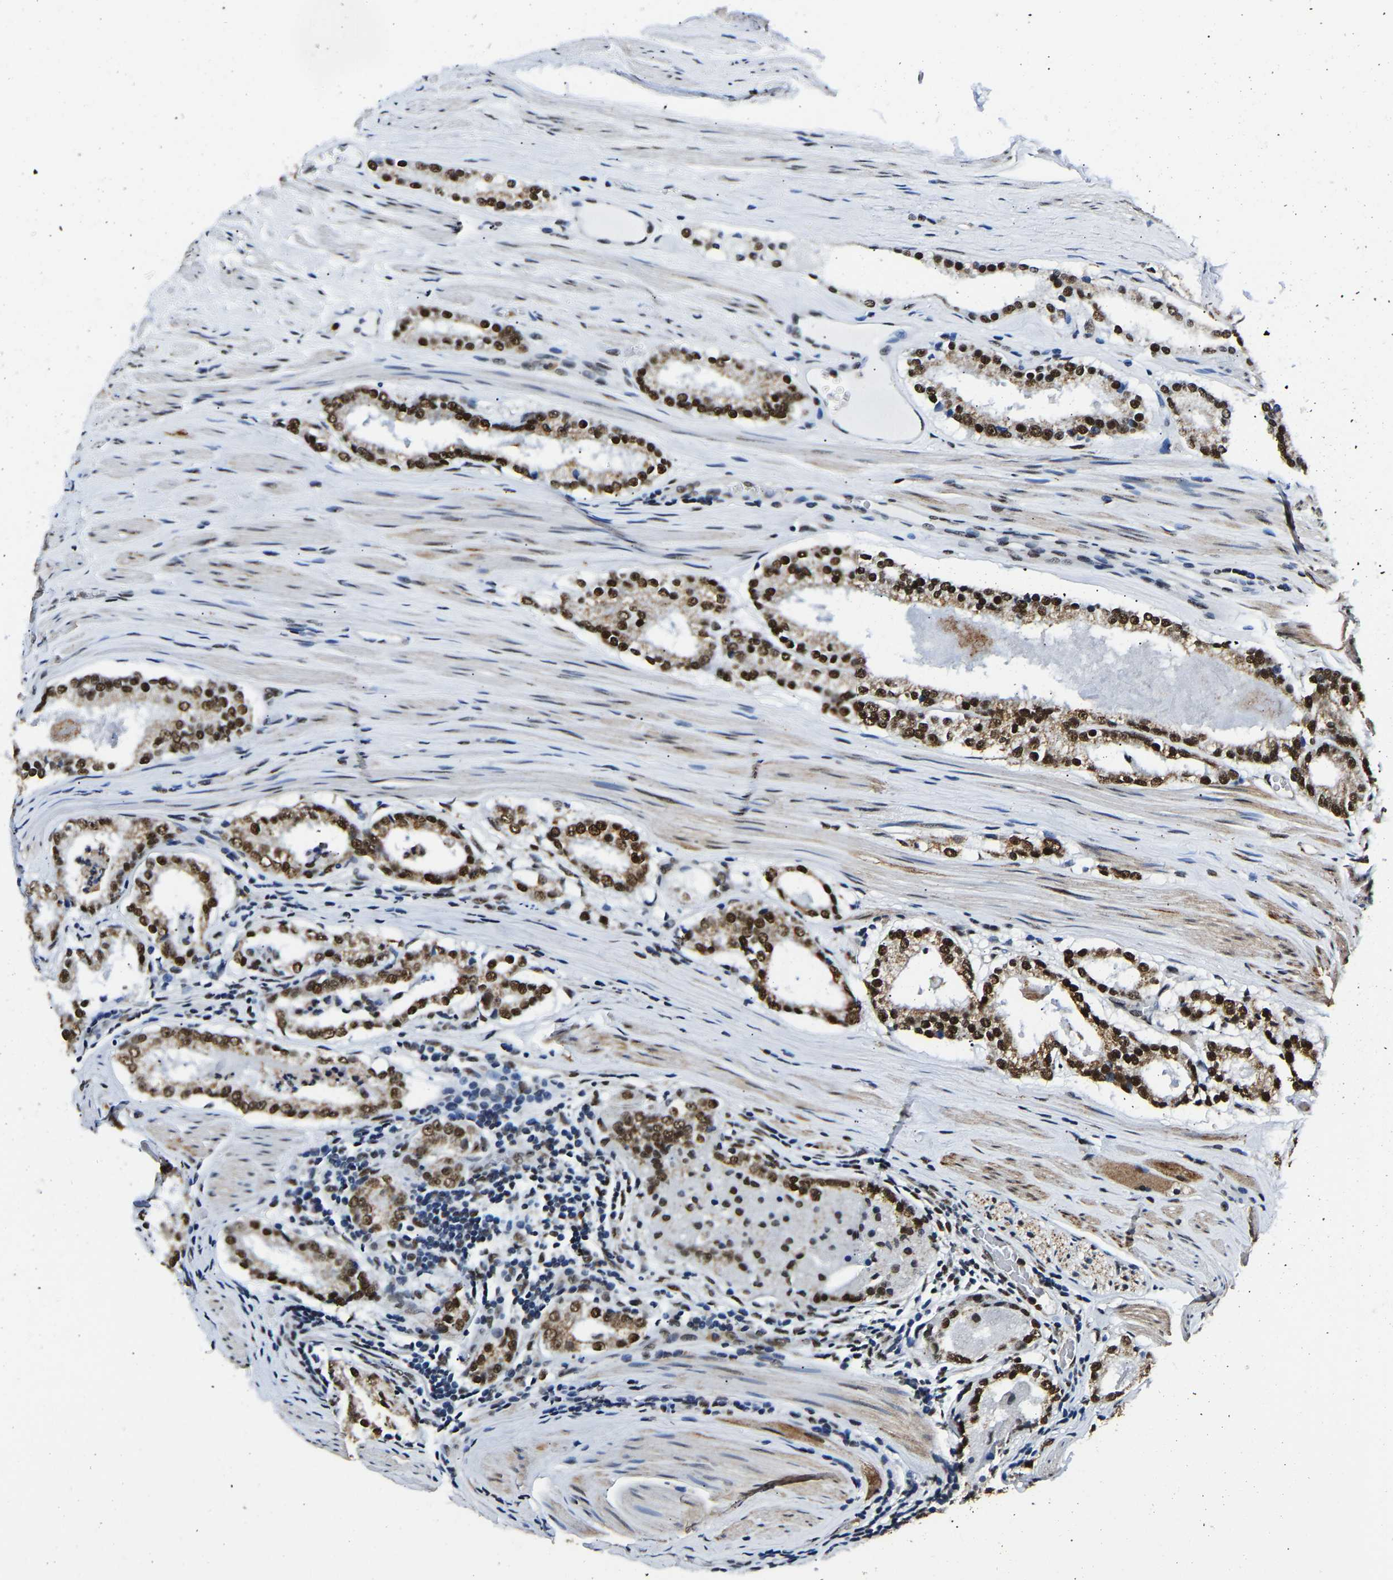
{"staining": {"intensity": "strong", "quantity": ">75%", "location": "nuclear"}, "tissue": "prostate cancer", "cell_type": "Tumor cells", "image_type": "cancer", "snomed": [{"axis": "morphology", "description": "Adenocarcinoma, Low grade"}, {"axis": "topography", "description": "Prostate"}], "caption": "Low-grade adenocarcinoma (prostate) stained for a protein exhibits strong nuclear positivity in tumor cells.", "gene": "SAFB", "patient": {"sex": "male", "age": 63}}